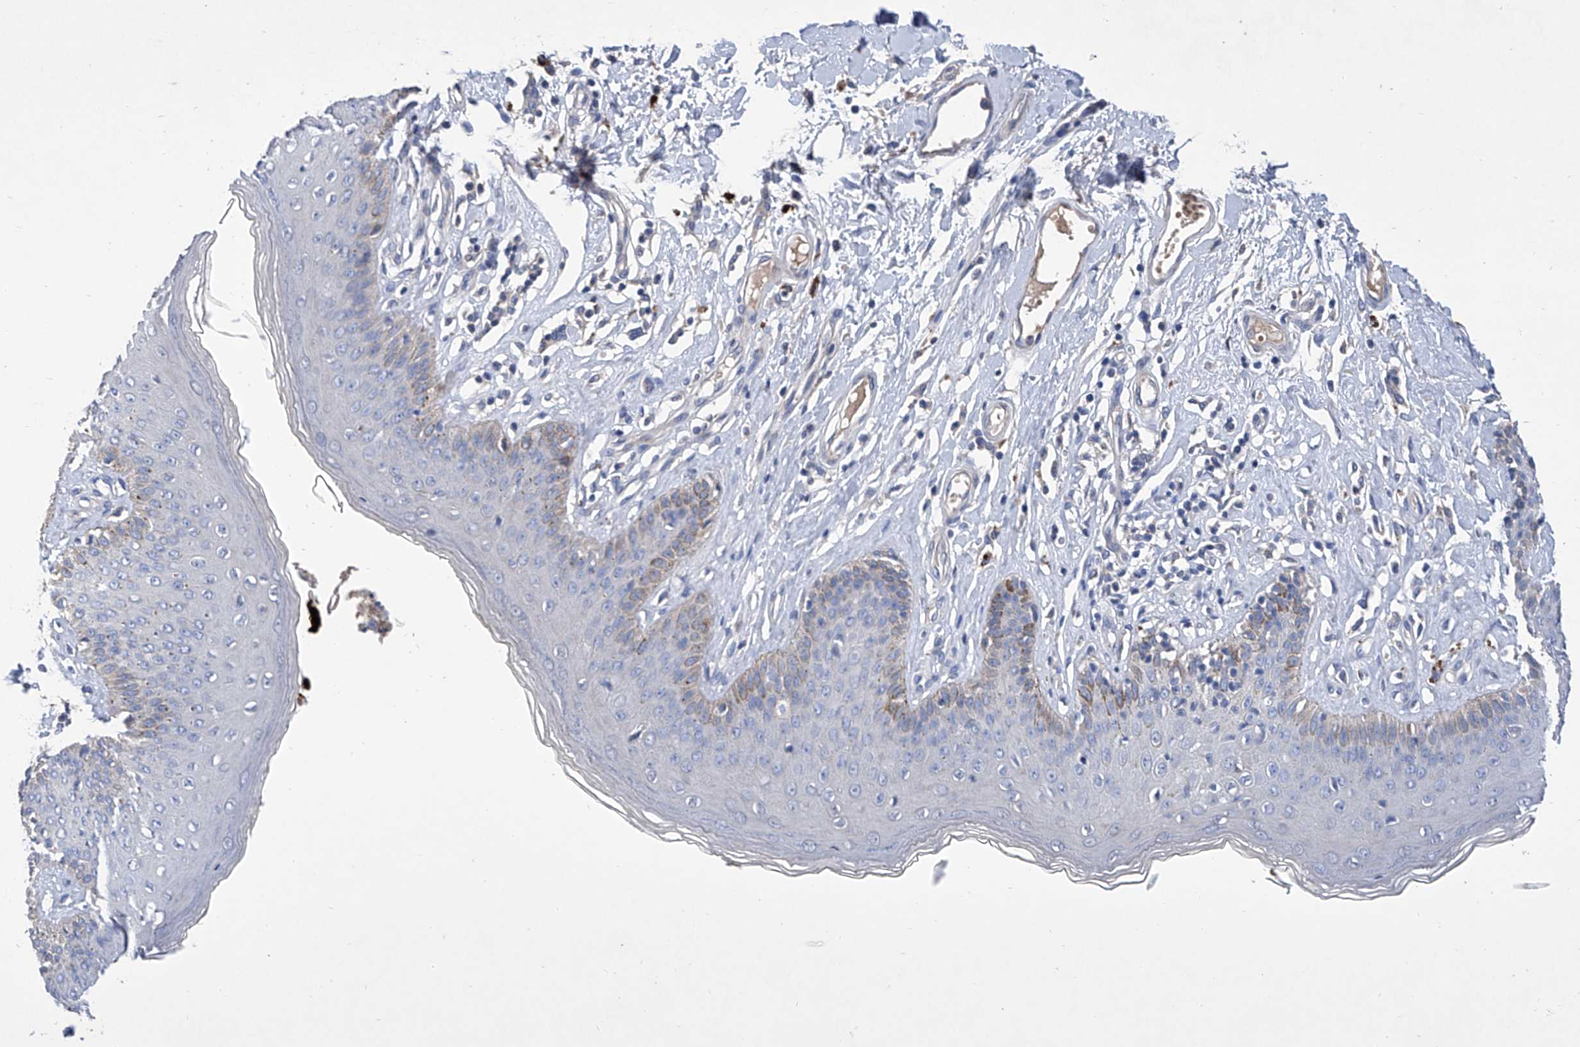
{"staining": {"intensity": "weak", "quantity": "<25%", "location": "cytoplasmic/membranous"}, "tissue": "skin", "cell_type": "Epidermal cells", "image_type": "normal", "snomed": [{"axis": "morphology", "description": "Normal tissue, NOS"}, {"axis": "morphology", "description": "Squamous cell carcinoma, NOS"}, {"axis": "topography", "description": "Vulva"}], "caption": "Epidermal cells are negative for brown protein staining in benign skin. The staining is performed using DAB brown chromogen with nuclei counter-stained in using hematoxylin.", "gene": "GPT", "patient": {"sex": "female", "age": 85}}